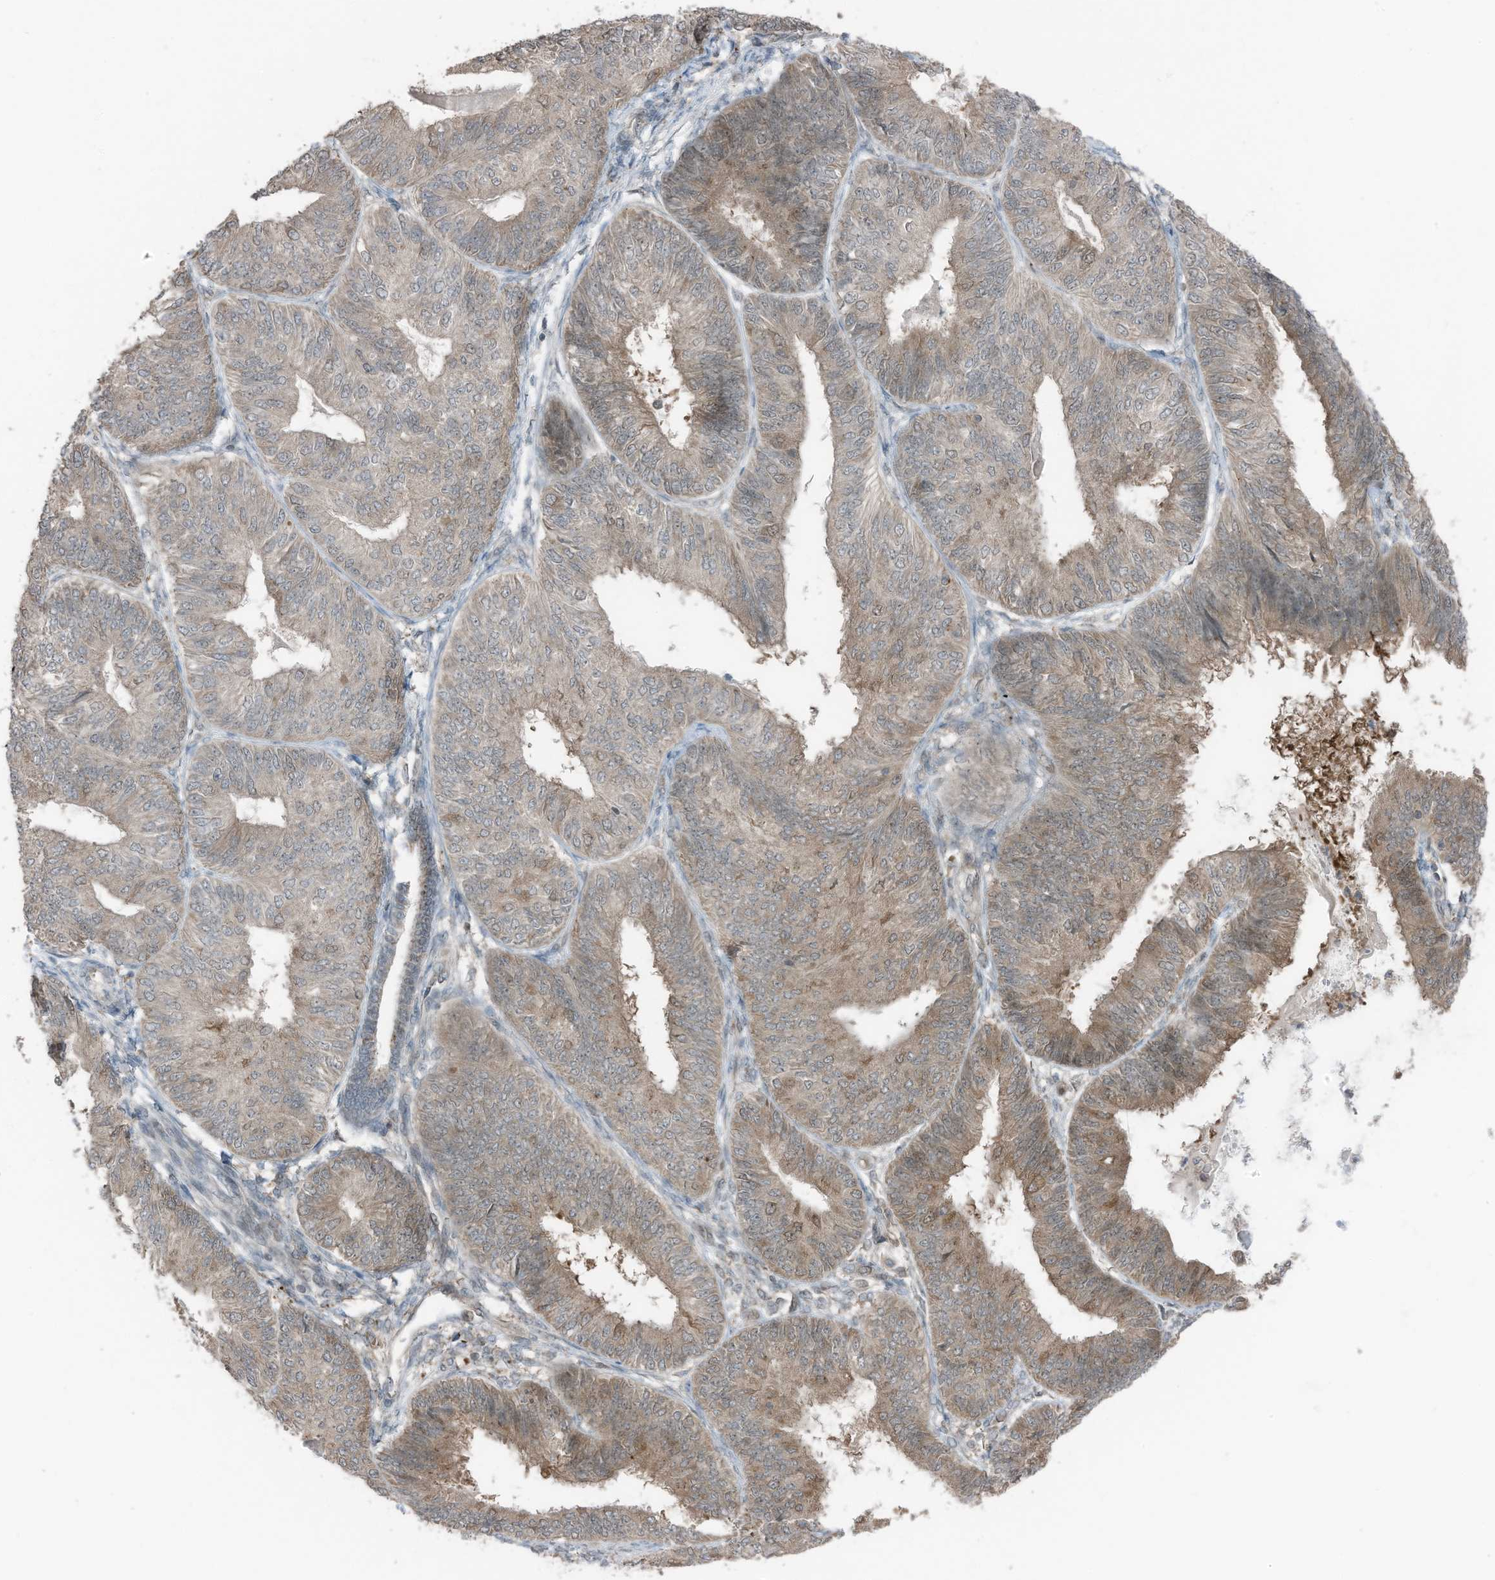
{"staining": {"intensity": "weak", "quantity": "<25%", "location": "cytoplasmic/membranous"}, "tissue": "endometrial cancer", "cell_type": "Tumor cells", "image_type": "cancer", "snomed": [{"axis": "morphology", "description": "Adenocarcinoma, NOS"}, {"axis": "topography", "description": "Endometrium"}], "caption": "A high-resolution image shows immunohistochemistry staining of endometrial cancer (adenocarcinoma), which exhibits no significant expression in tumor cells.", "gene": "TXNDC9", "patient": {"sex": "female", "age": 58}}